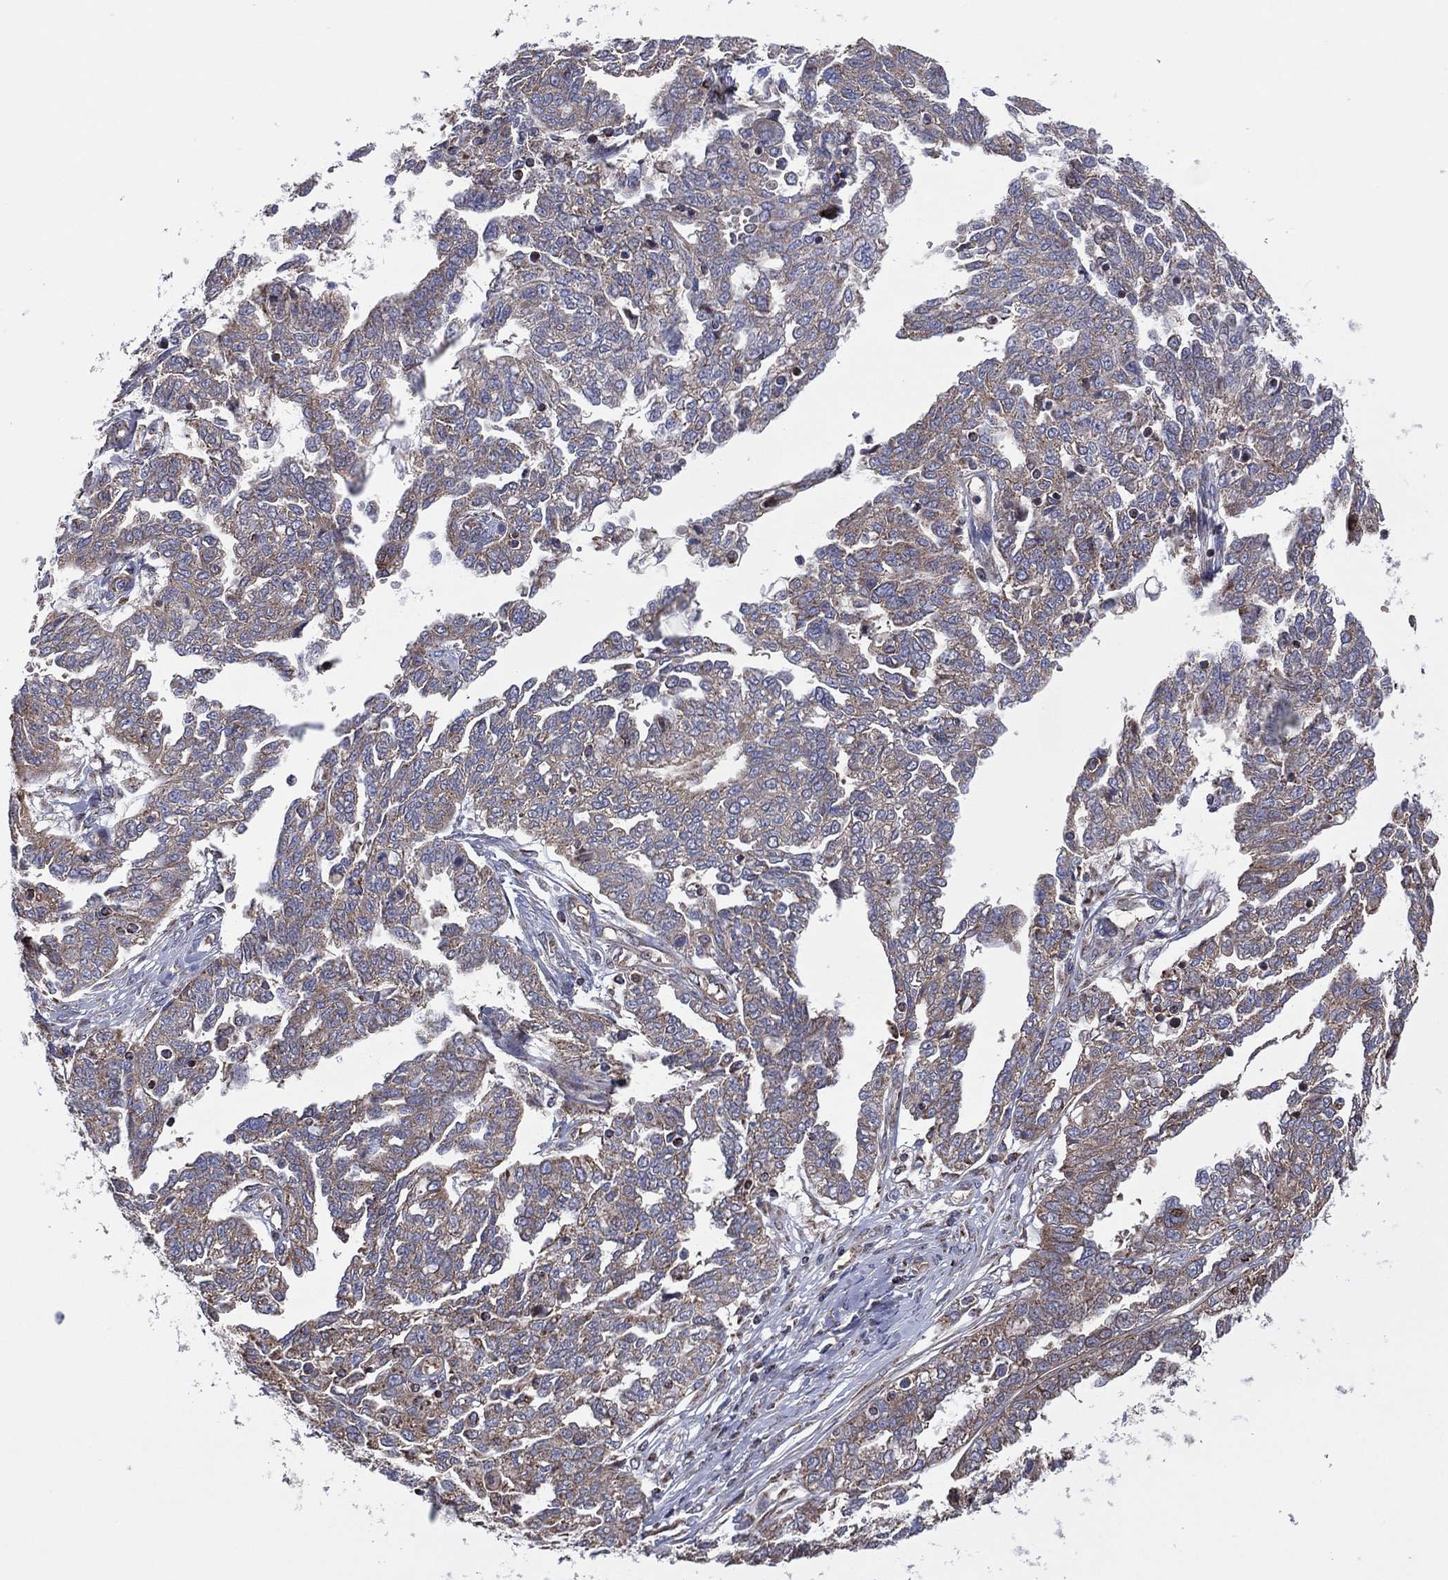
{"staining": {"intensity": "negative", "quantity": "none", "location": "none"}, "tissue": "ovarian cancer", "cell_type": "Tumor cells", "image_type": "cancer", "snomed": [{"axis": "morphology", "description": "Cystadenocarcinoma, serous, NOS"}, {"axis": "topography", "description": "Ovary"}], "caption": "IHC histopathology image of neoplastic tissue: human ovarian serous cystadenocarcinoma stained with DAB (3,3'-diaminobenzidine) shows no significant protein expression in tumor cells.", "gene": "PIDD1", "patient": {"sex": "female", "age": 67}}